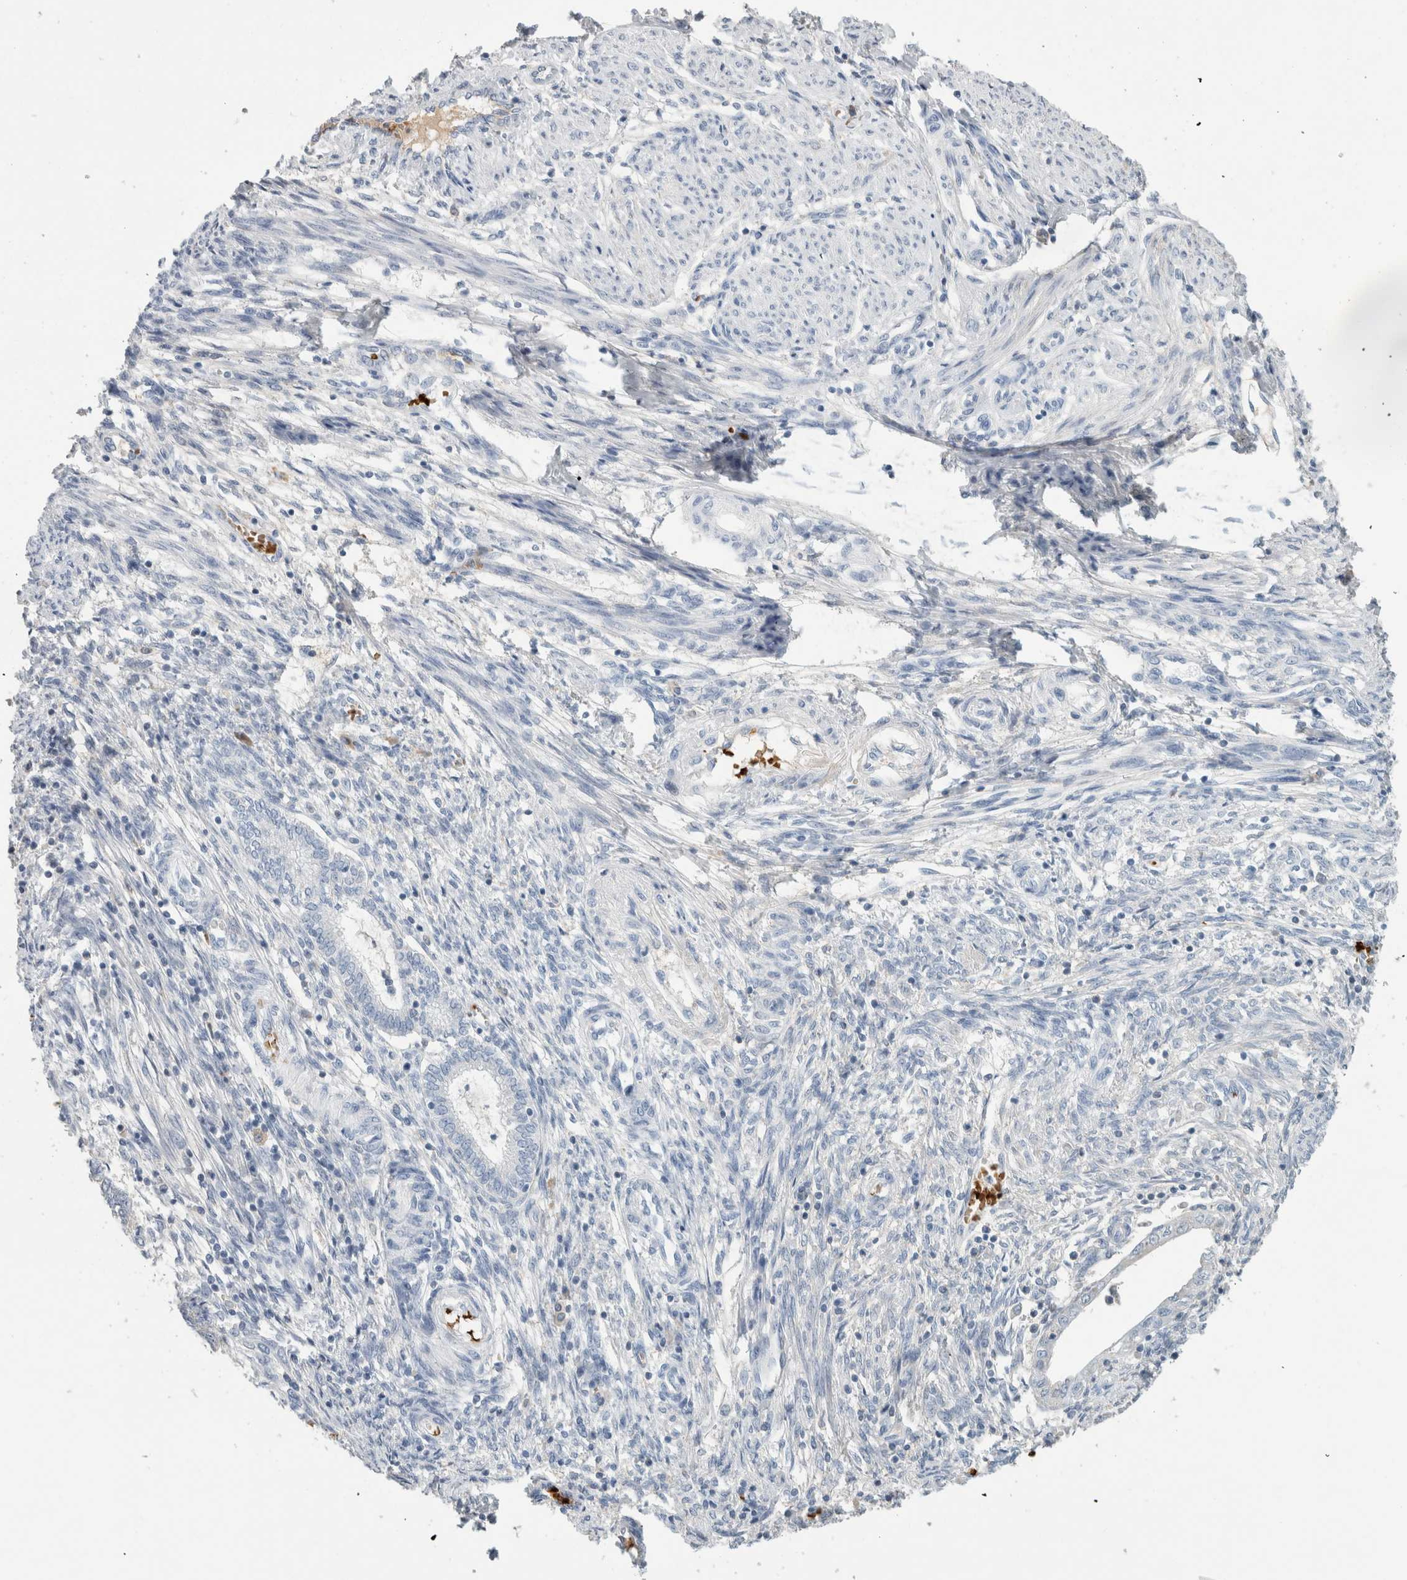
{"staining": {"intensity": "negative", "quantity": "none", "location": "none"}, "tissue": "endometrial cancer", "cell_type": "Tumor cells", "image_type": "cancer", "snomed": [{"axis": "morphology", "description": "Adenocarcinoma, NOS"}, {"axis": "topography", "description": "Endometrium"}], "caption": "A micrograph of human endometrial adenocarcinoma is negative for staining in tumor cells.", "gene": "CA1", "patient": {"sex": "female", "age": 32}}